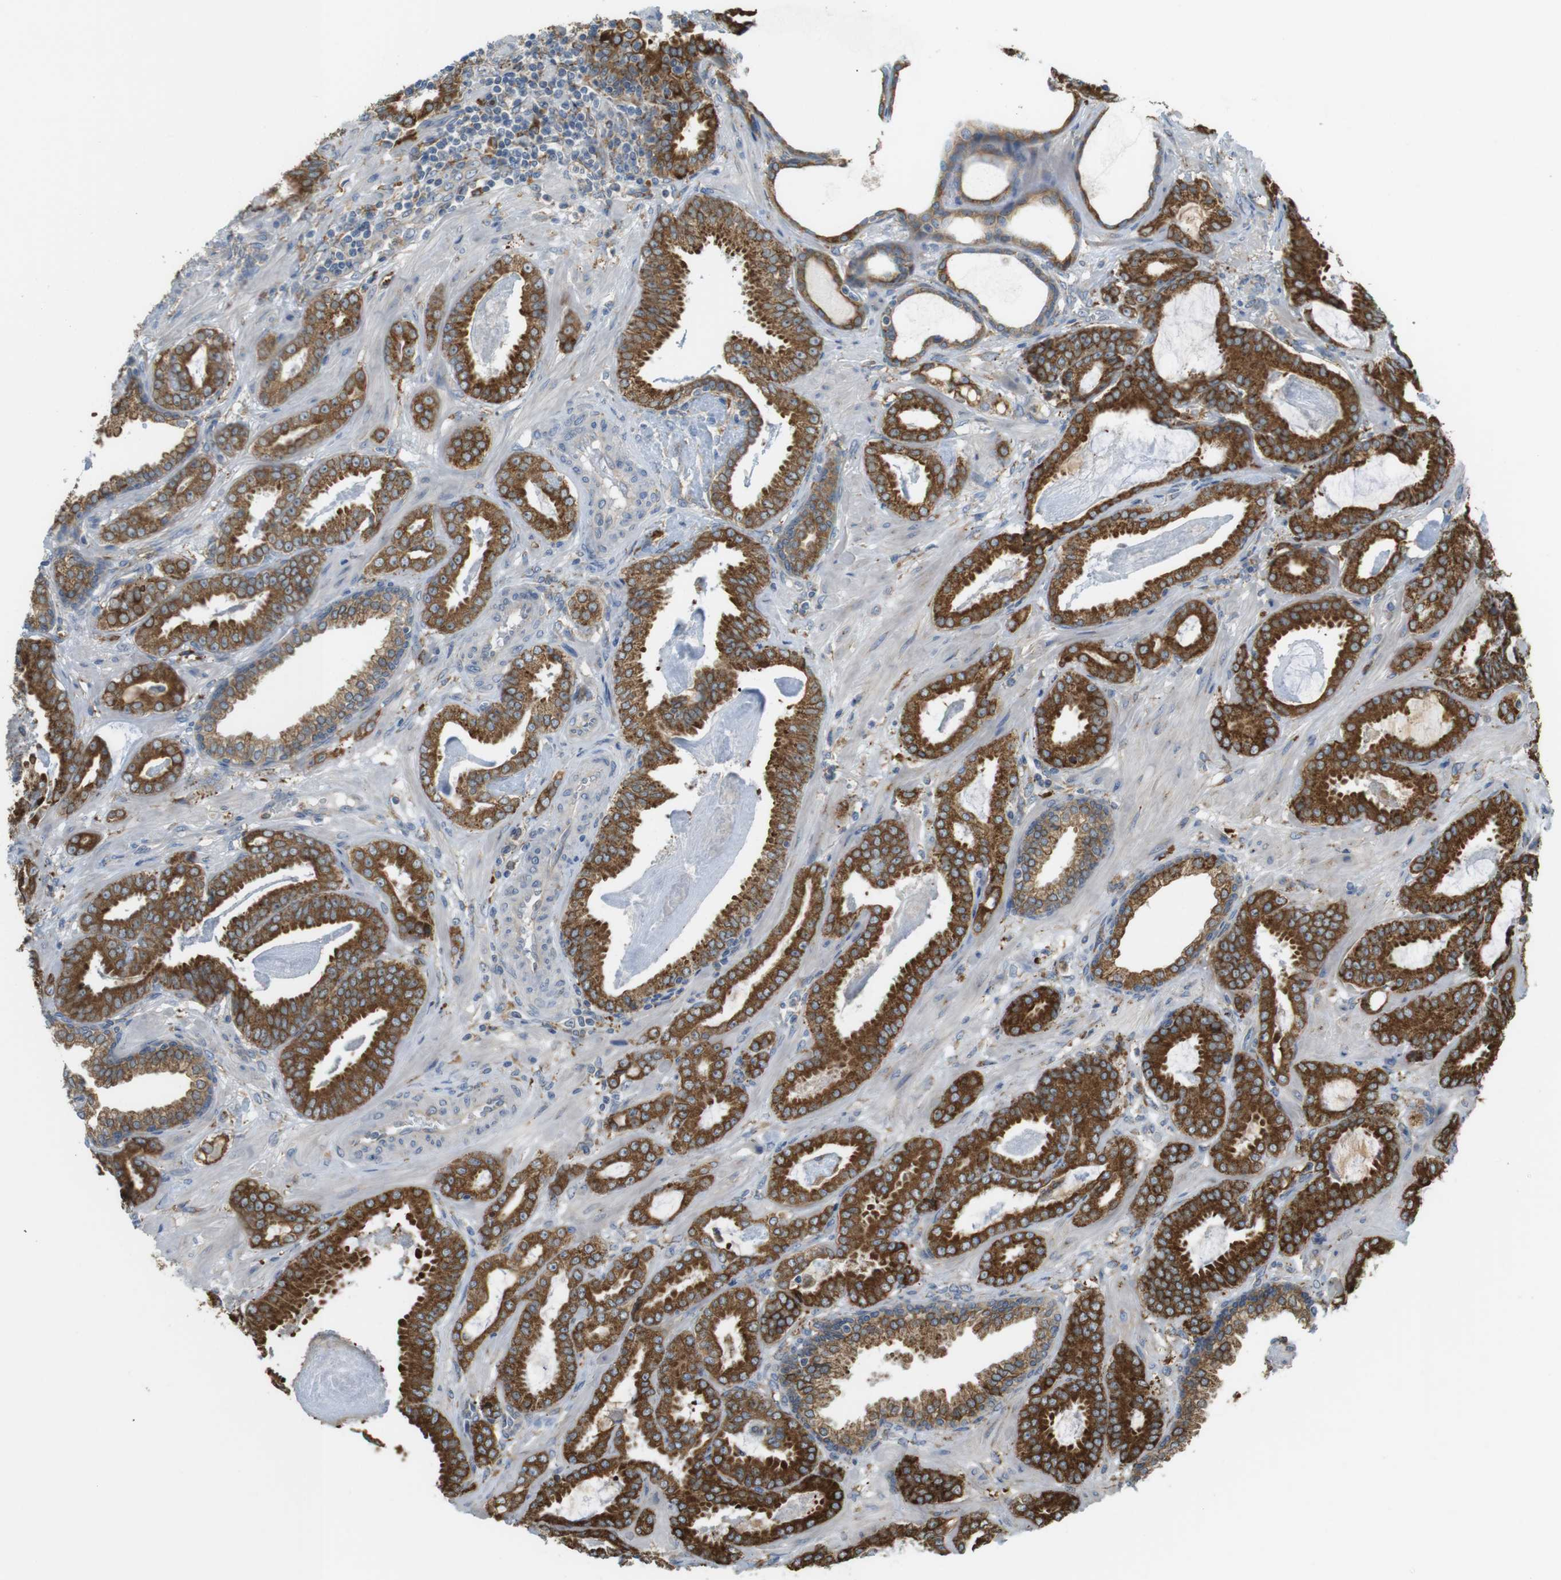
{"staining": {"intensity": "strong", "quantity": ">75%", "location": "cytoplasmic/membranous"}, "tissue": "prostate cancer", "cell_type": "Tumor cells", "image_type": "cancer", "snomed": [{"axis": "morphology", "description": "Adenocarcinoma, Low grade"}, {"axis": "topography", "description": "Prostate"}], "caption": "Immunohistochemistry staining of prostate adenocarcinoma (low-grade), which shows high levels of strong cytoplasmic/membranous positivity in about >75% of tumor cells indicating strong cytoplasmic/membranous protein staining. The staining was performed using DAB (brown) for protein detection and nuclei were counterstained in hematoxylin (blue).", "gene": "MBOAT2", "patient": {"sex": "male", "age": 53}}